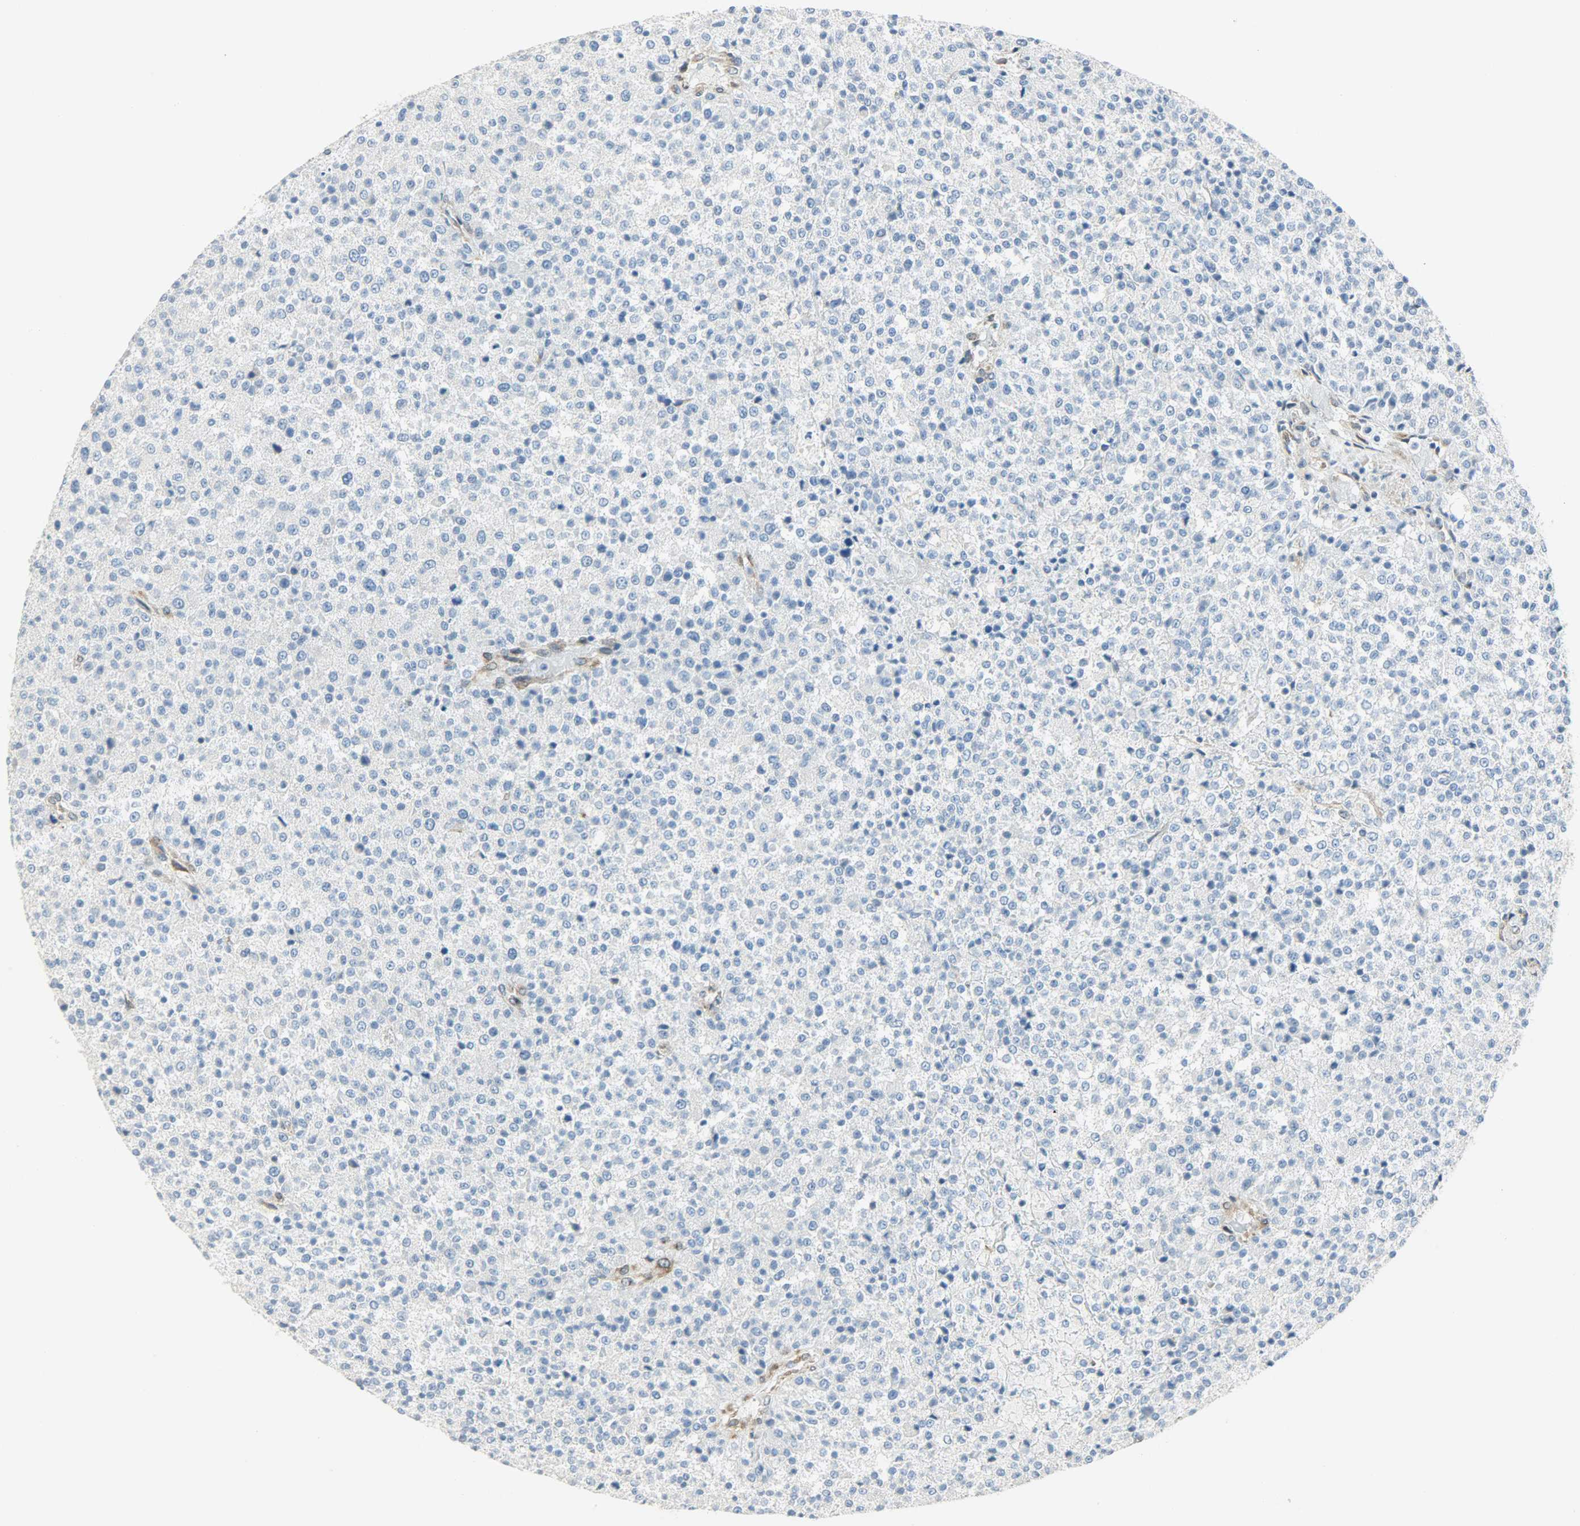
{"staining": {"intensity": "negative", "quantity": "none", "location": "none"}, "tissue": "testis cancer", "cell_type": "Tumor cells", "image_type": "cancer", "snomed": [{"axis": "morphology", "description": "Seminoma, NOS"}, {"axis": "topography", "description": "Testis"}], "caption": "High magnification brightfield microscopy of seminoma (testis) stained with DAB (3,3'-diaminobenzidine) (brown) and counterstained with hematoxylin (blue): tumor cells show no significant staining.", "gene": "PKD2", "patient": {"sex": "male", "age": 59}}